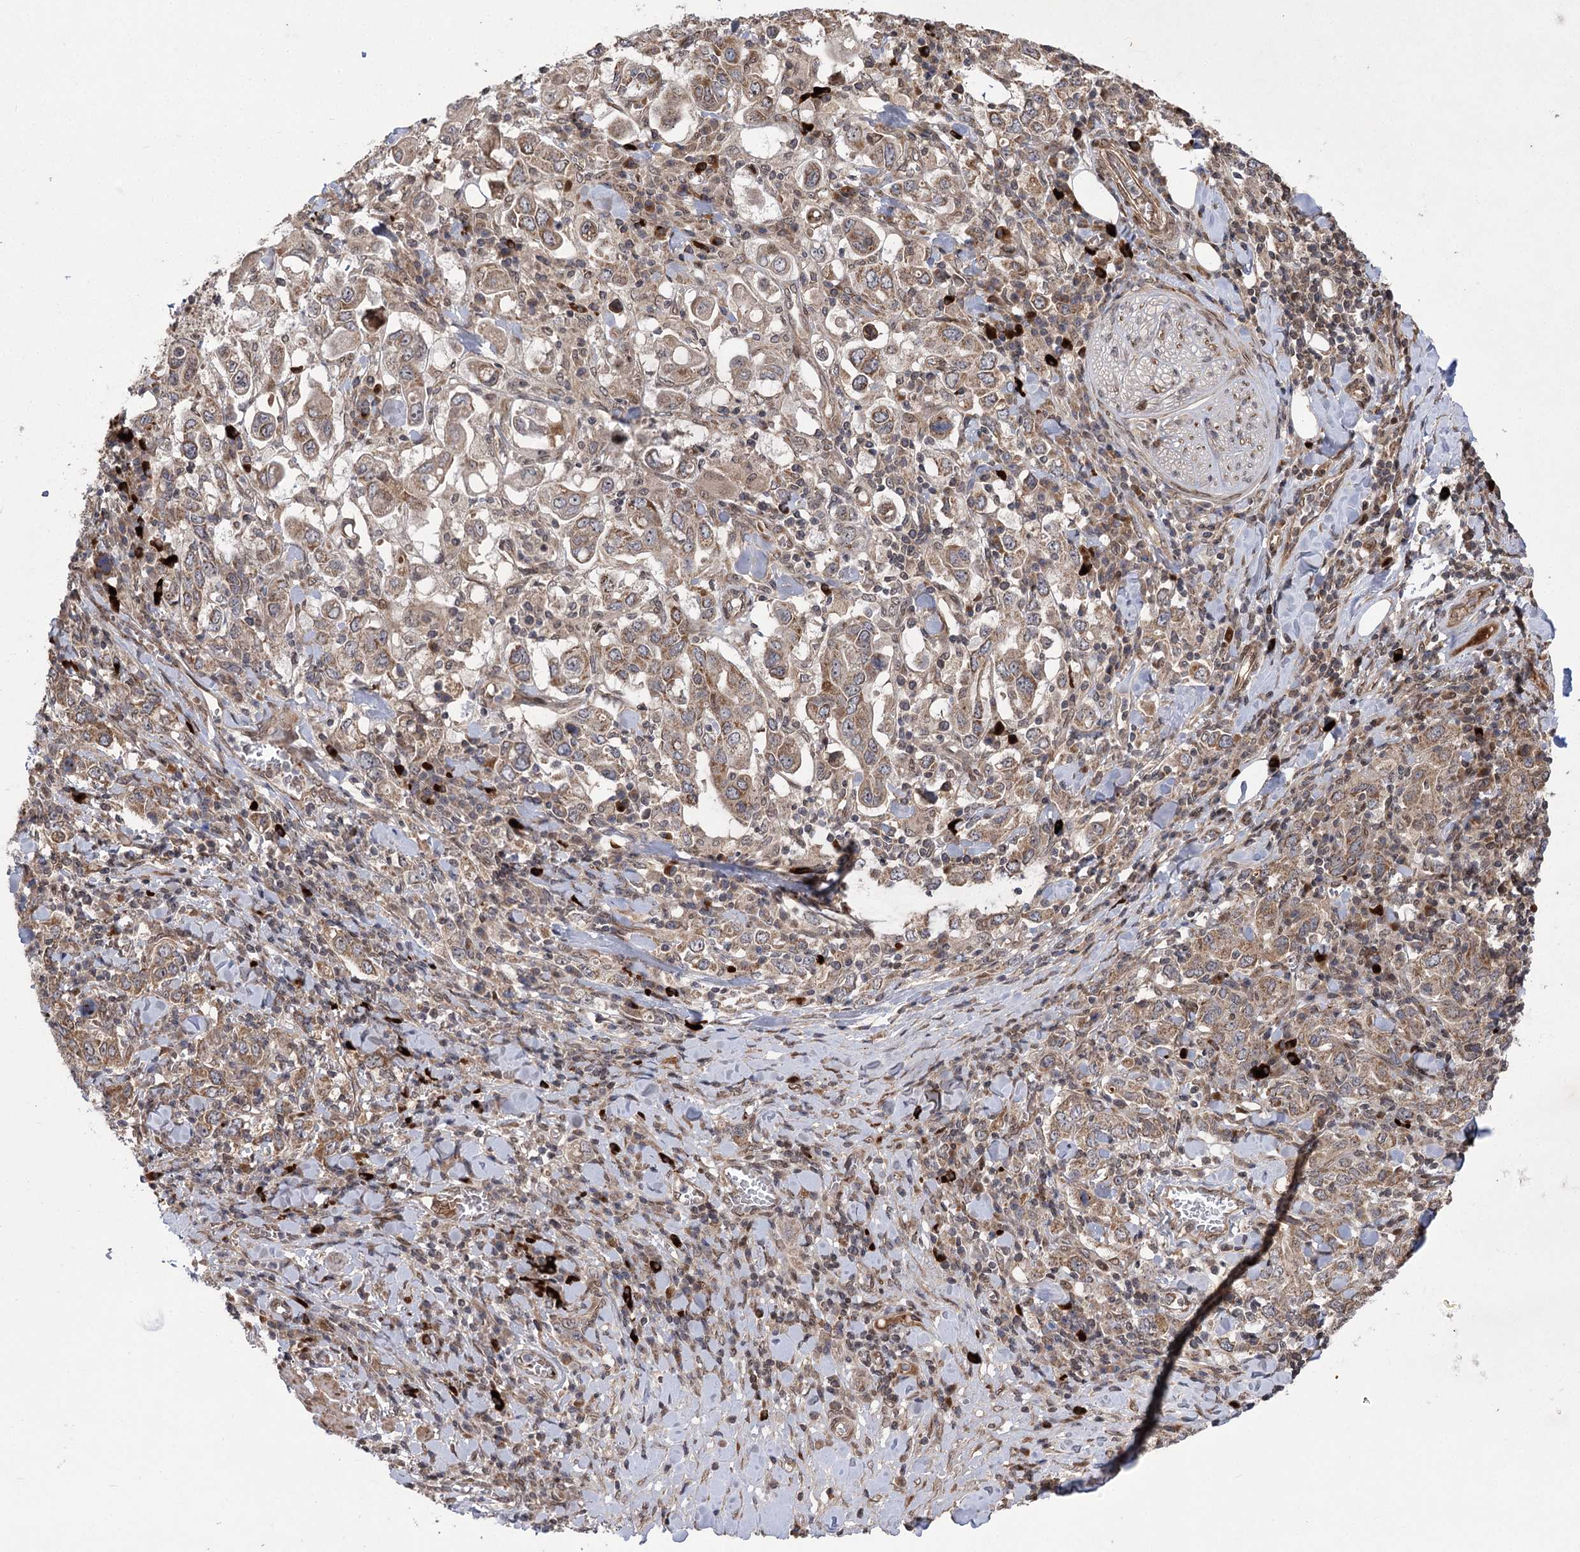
{"staining": {"intensity": "weak", "quantity": ">75%", "location": "cytoplasmic/membranous"}, "tissue": "stomach cancer", "cell_type": "Tumor cells", "image_type": "cancer", "snomed": [{"axis": "morphology", "description": "Adenocarcinoma, NOS"}, {"axis": "topography", "description": "Stomach, upper"}], "caption": "Brown immunohistochemical staining in human stomach cancer exhibits weak cytoplasmic/membranous staining in approximately >75% of tumor cells. (DAB (3,3'-diaminobenzidine) IHC with brightfield microscopy, high magnification).", "gene": "TENM2", "patient": {"sex": "male", "age": 62}}